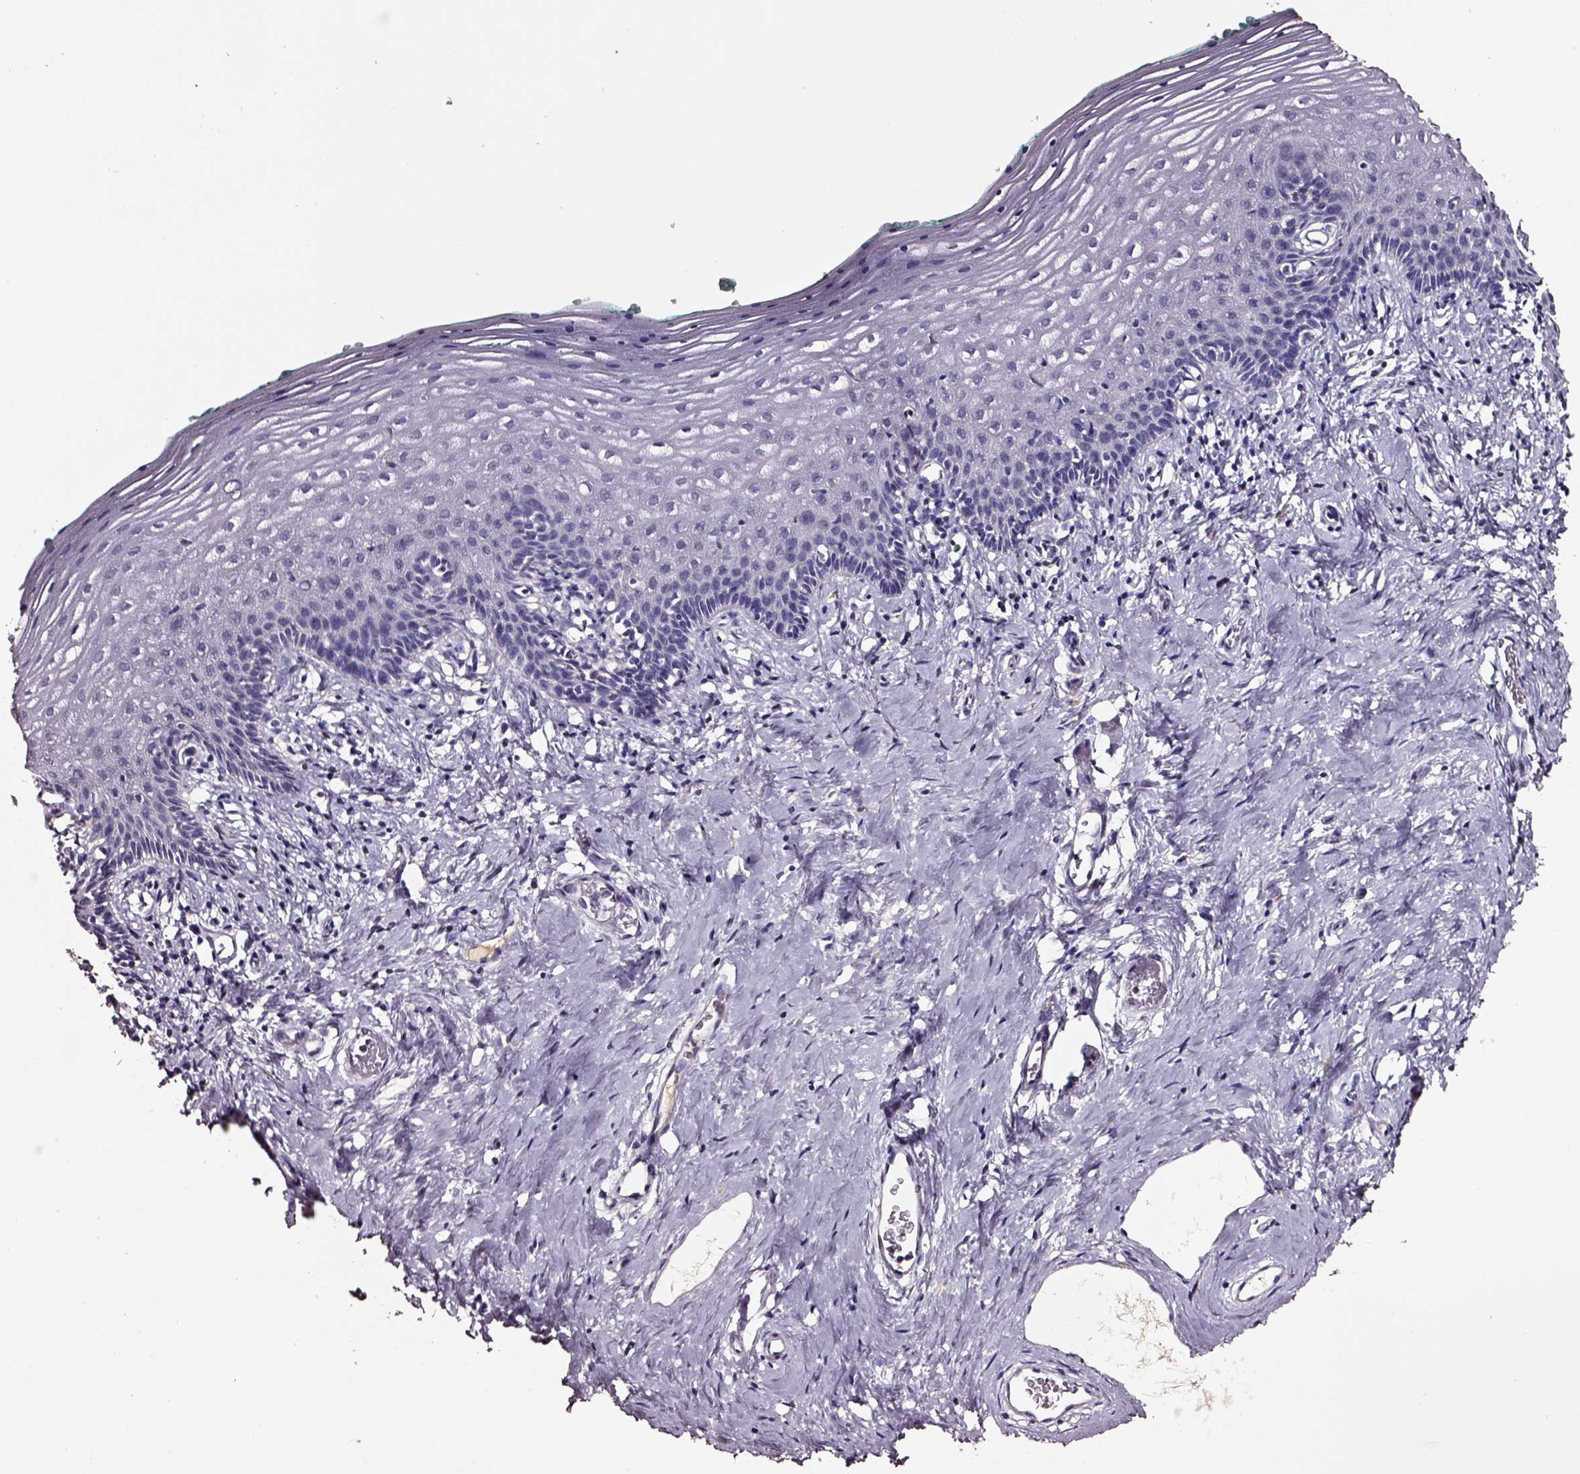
{"staining": {"intensity": "negative", "quantity": "none", "location": "none"}, "tissue": "vagina", "cell_type": "Squamous epithelial cells", "image_type": "normal", "snomed": [{"axis": "morphology", "description": "Normal tissue, NOS"}, {"axis": "topography", "description": "Vagina"}], "caption": "A histopathology image of human vagina is negative for staining in squamous epithelial cells.", "gene": "SMIM17", "patient": {"sex": "female", "age": 42}}